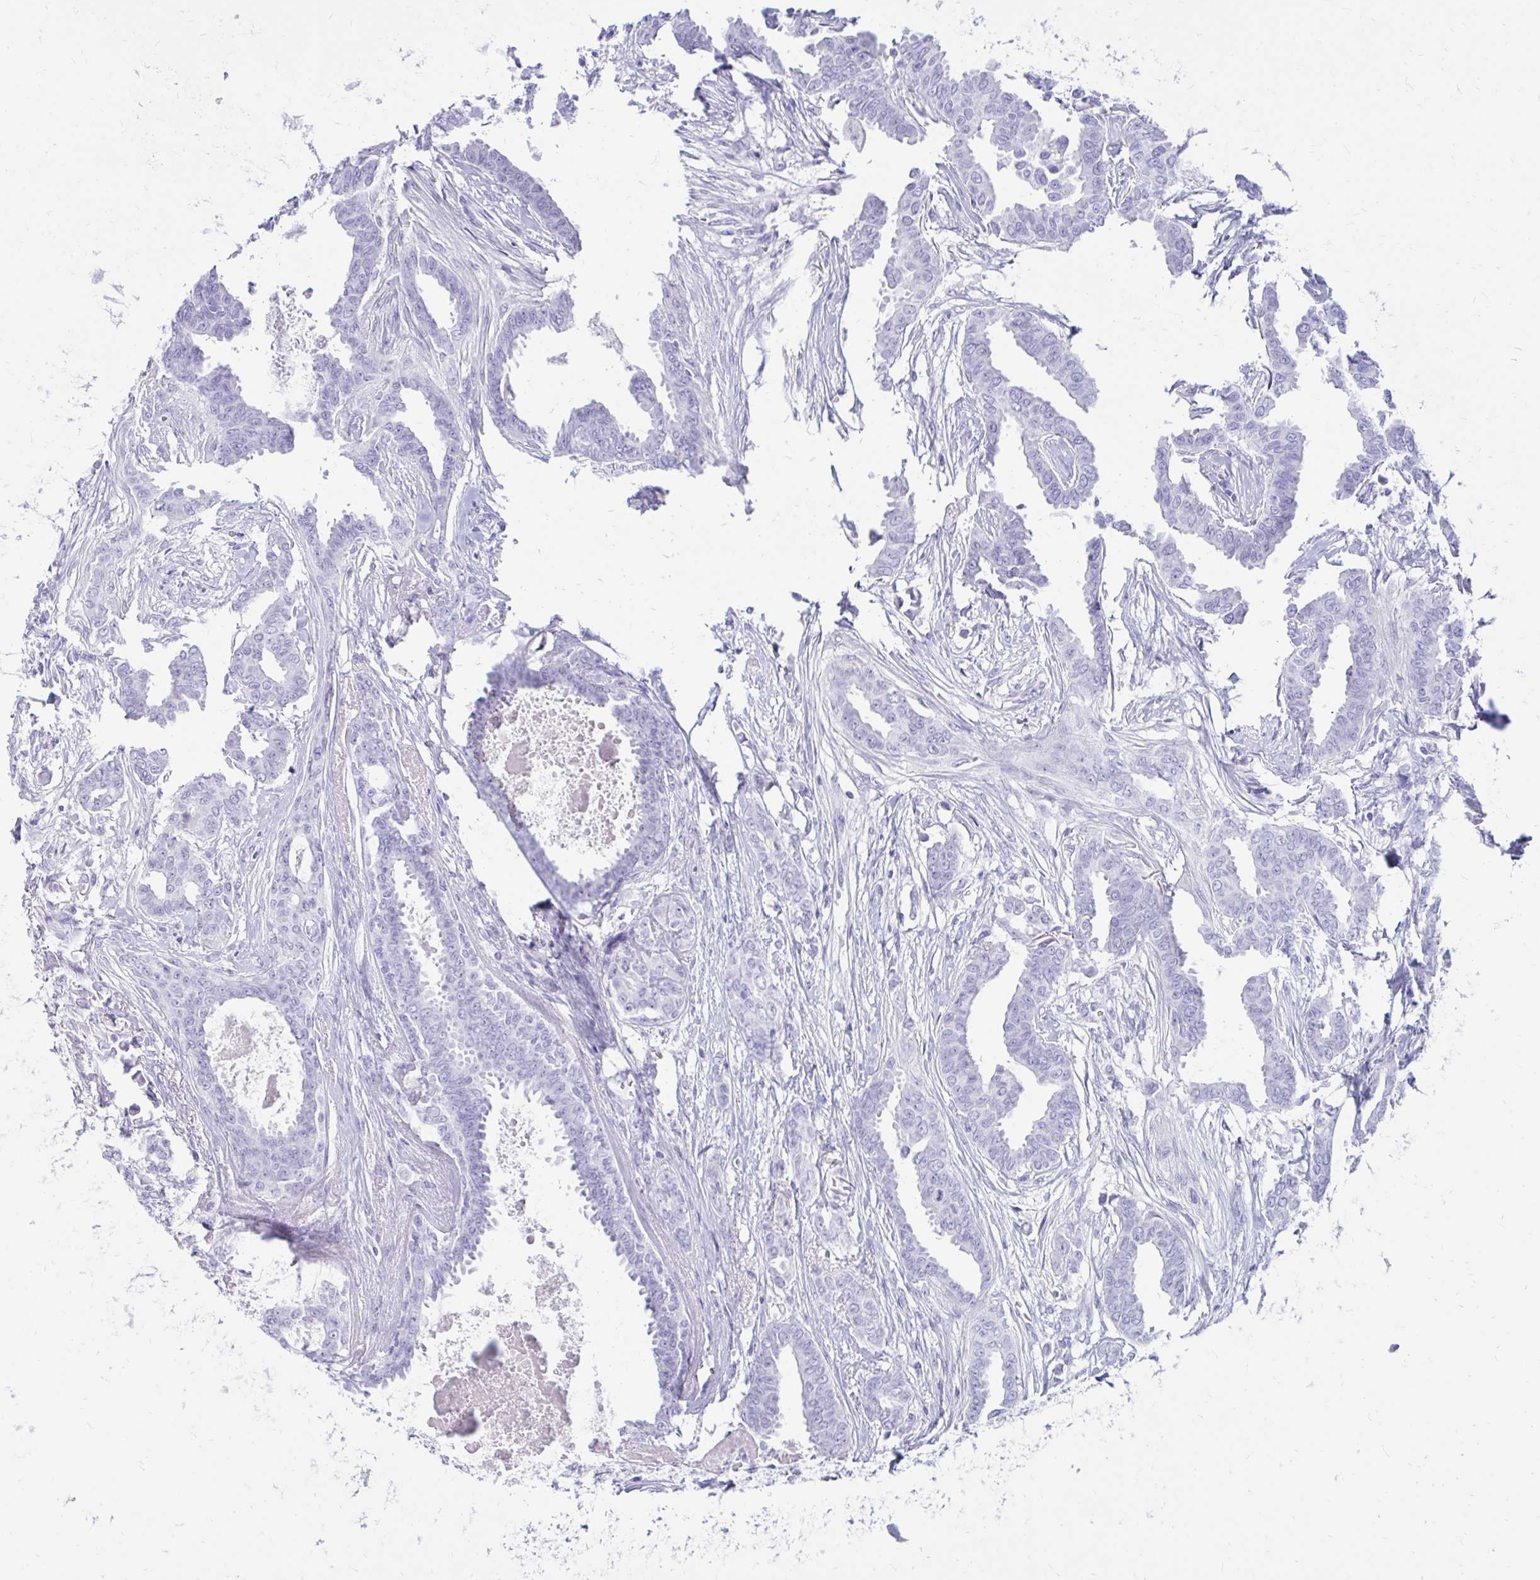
{"staining": {"intensity": "negative", "quantity": "none", "location": "none"}, "tissue": "breast cancer", "cell_type": "Tumor cells", "image_type": "cancer", "snomed": [{"axis": "morphology", "description": "Duct carcinoma"}, {"axis": "topography", "description": "Breast"}], "caption": "The immunohistochemistry photomicrograph has no significant staining in tumor cells of intraductal carcinoma (breast) tissue. (IHC, brightfield microscopy, high magnification).", "gene": "OR10R2", "patient": {"sex": "female", "age": 45}}